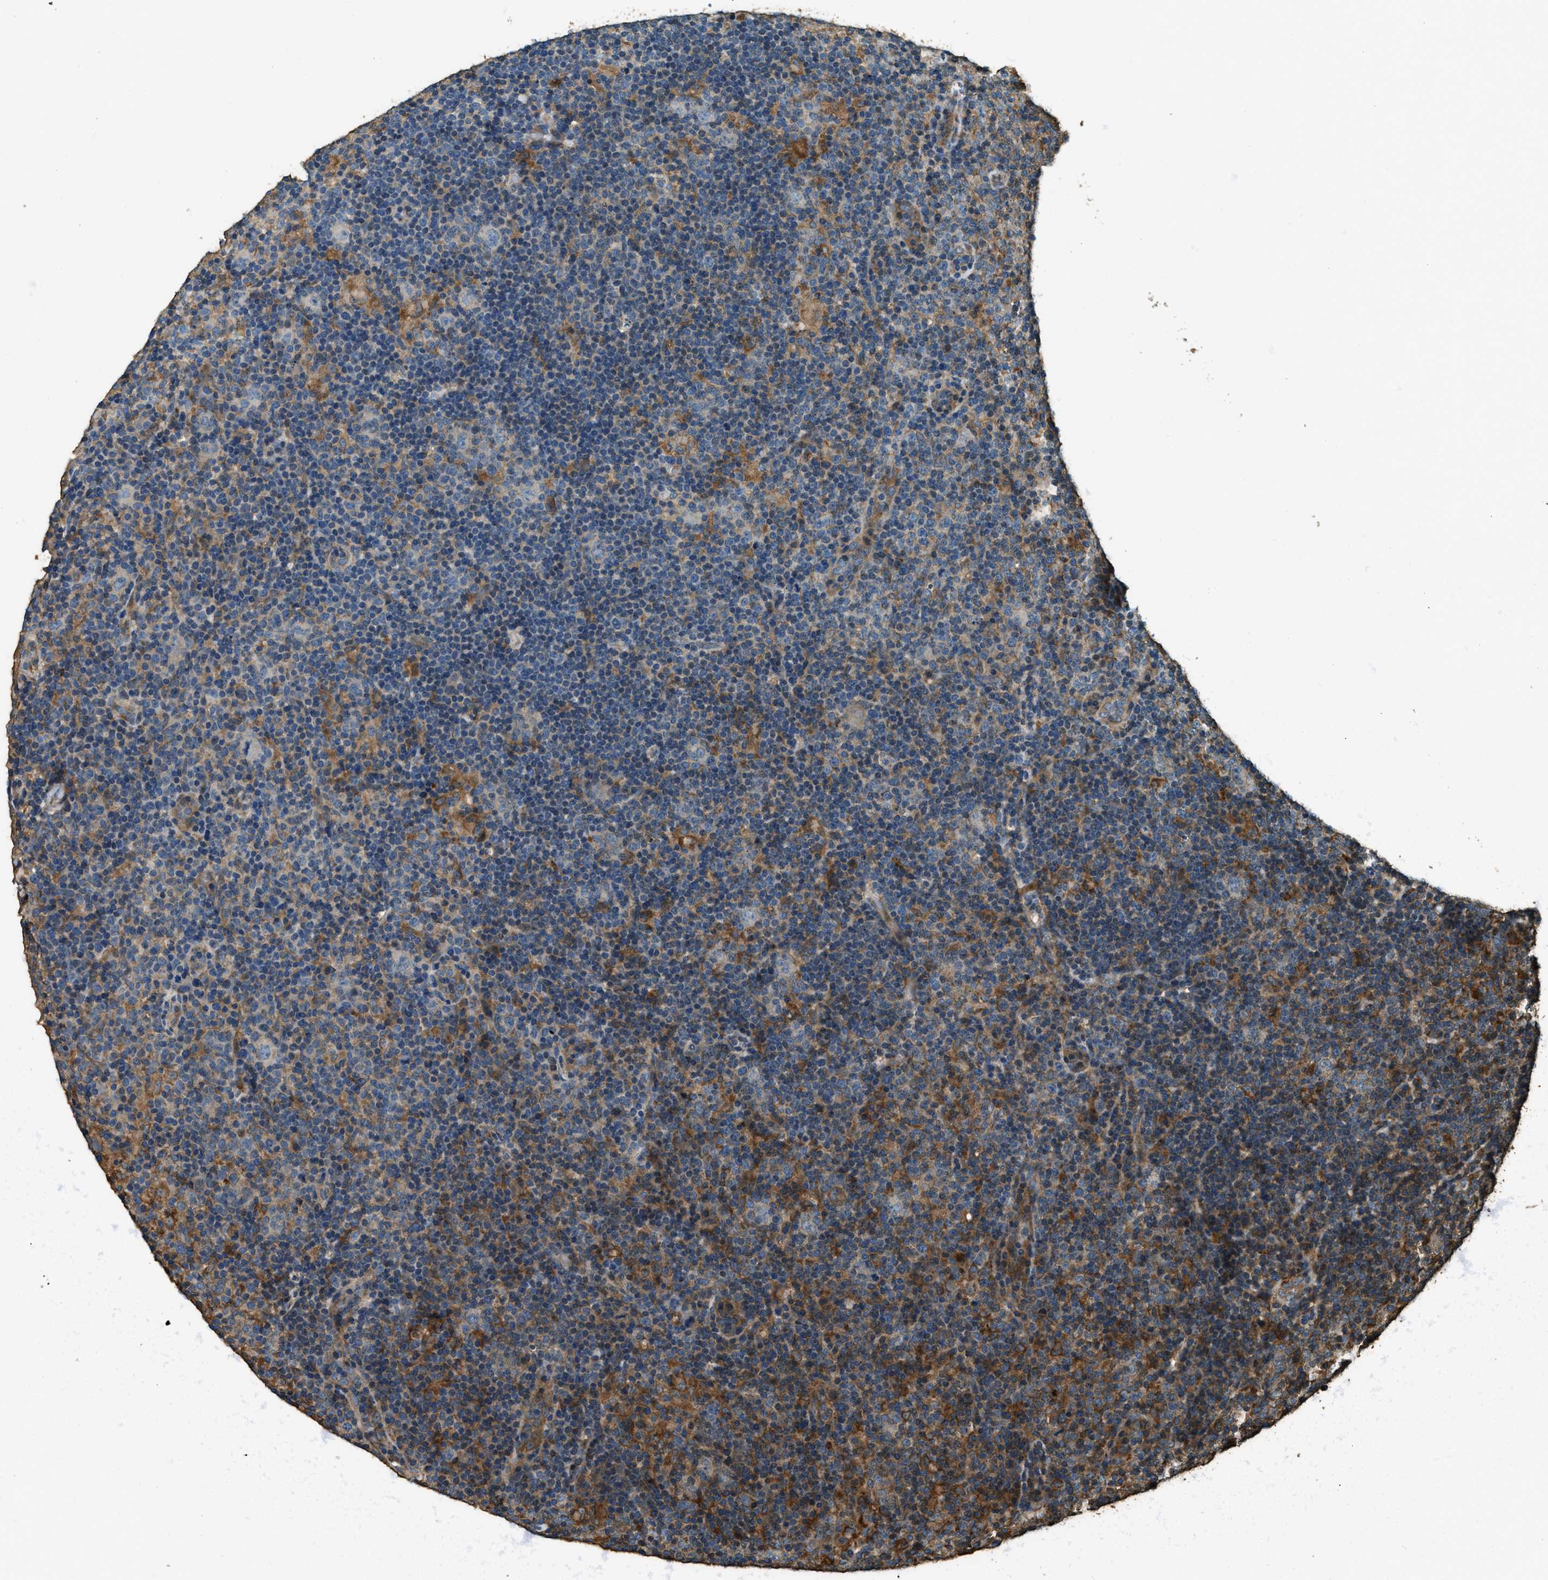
{"staining": {"intensity": "moderate", "quantity": "25%-75%", "location": "cytoplasmic/membranous"}, "tissue": "lymphoma", "cell_type": "Tumor cells", "image_type": "cancer", "snomed": [{"axis": "morphology", "description": "Hodgkin's disease, NOS"}, {"axis": "topography", "description": "Lymph node"}], "caption": "Moderate cytoplasmic/membranous staining for a protein is seen in approximately 25%-75% of tumor cells of lymphoma using IHC.", "gene": "ERGIC1", "patient": {"sex": "female", "age": 57}}